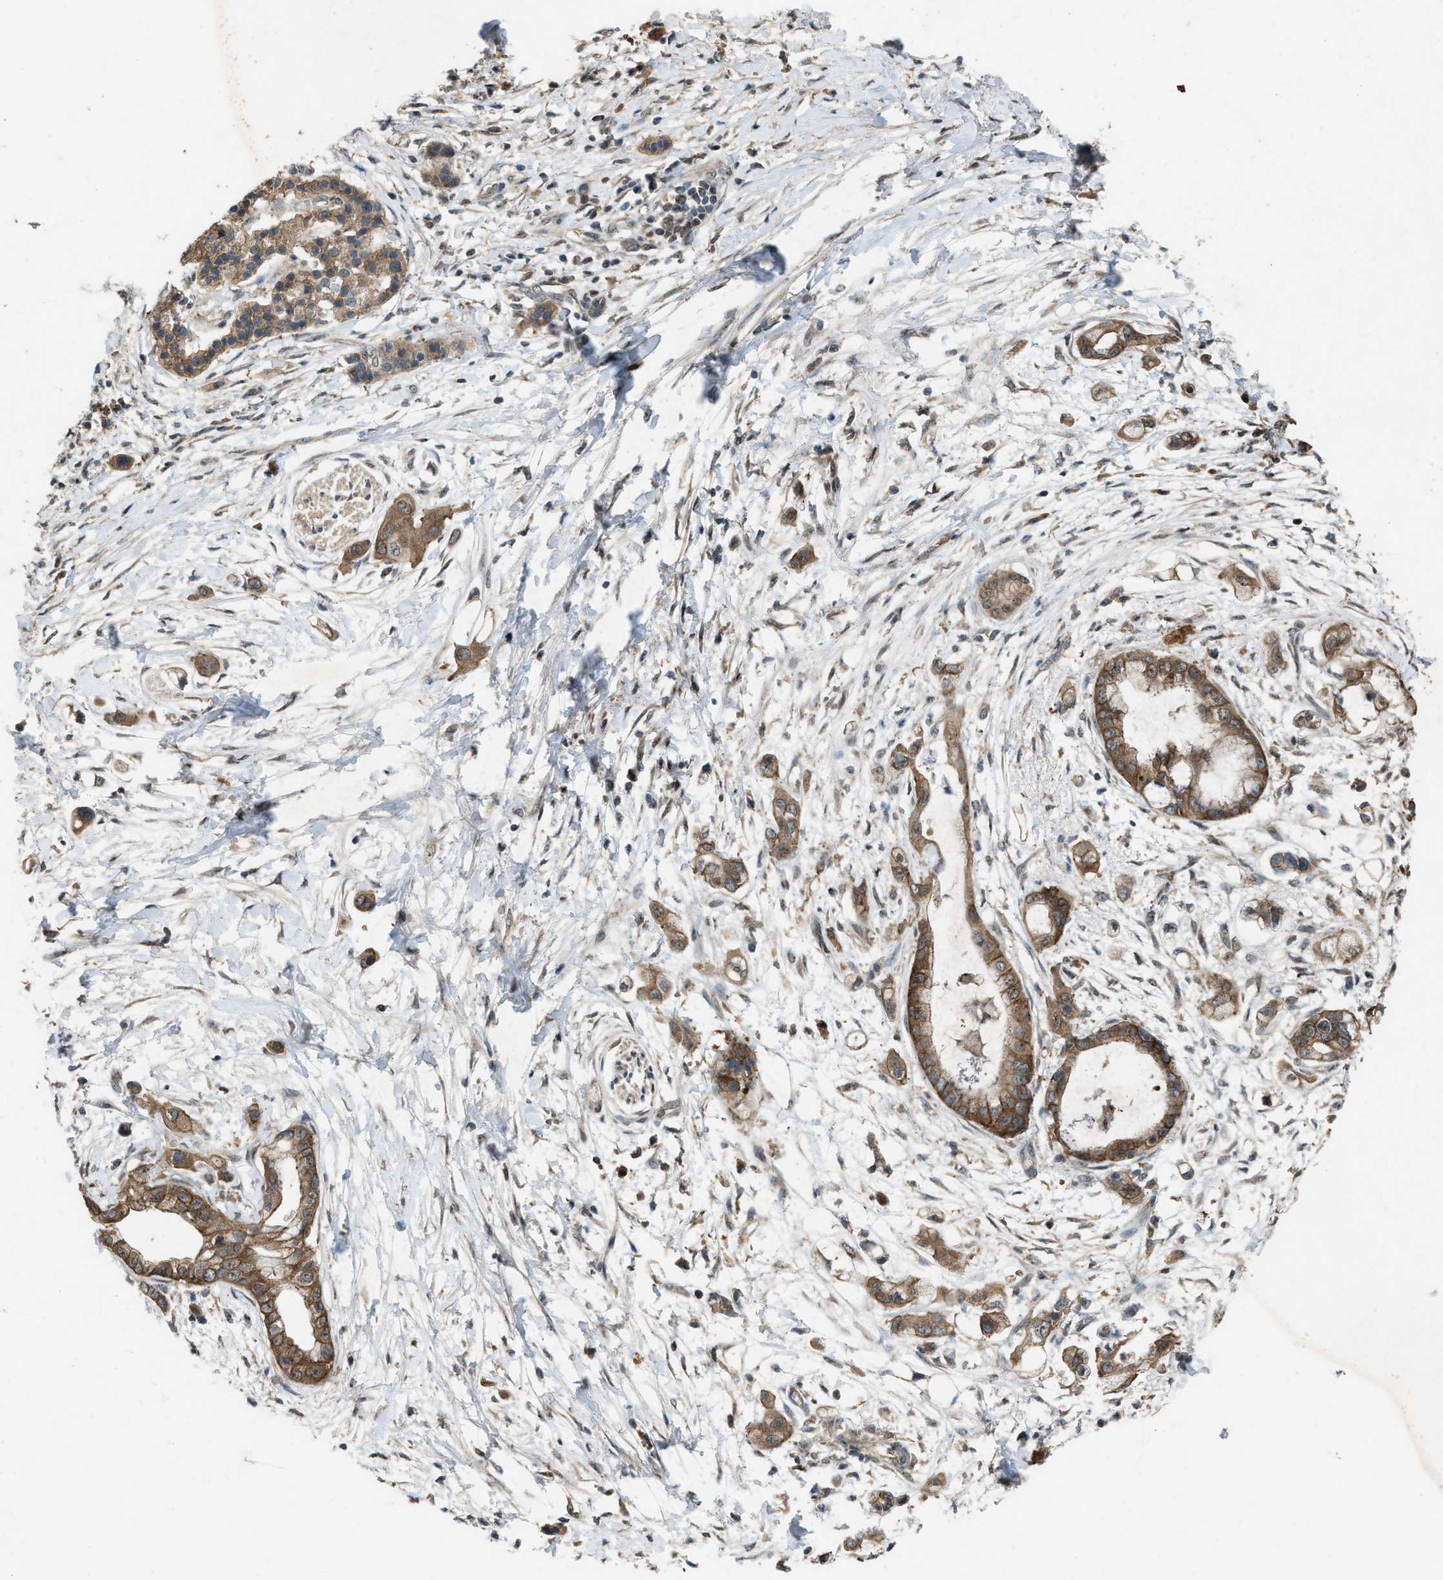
{"staining": {"intensity": "moderate", "quantity": ">75%", "location": "cytoplasmic/membranous"}, "tissue": "pancreatic cancer", "cell_type": "Tumor cells", "image_type": "cancer", "snomed": [{"axis": "morphology", "description": "Adenocarcinoma, NOS"}, {"axis": "topography", "description": "Pancreas"}], "caption": "A high-resolution micrograph shows immunohistochemistry (IHC) staining of adenocarcinoma (pancreatic), which displays moderate cytoplasmic/membranous staining in approximately >75% of tumor cells. (DAB IHC, brown staining for protein, blue staining for nuclei).", "gene": "PDP2", "patient": {"sex": "male", "age": 59}}